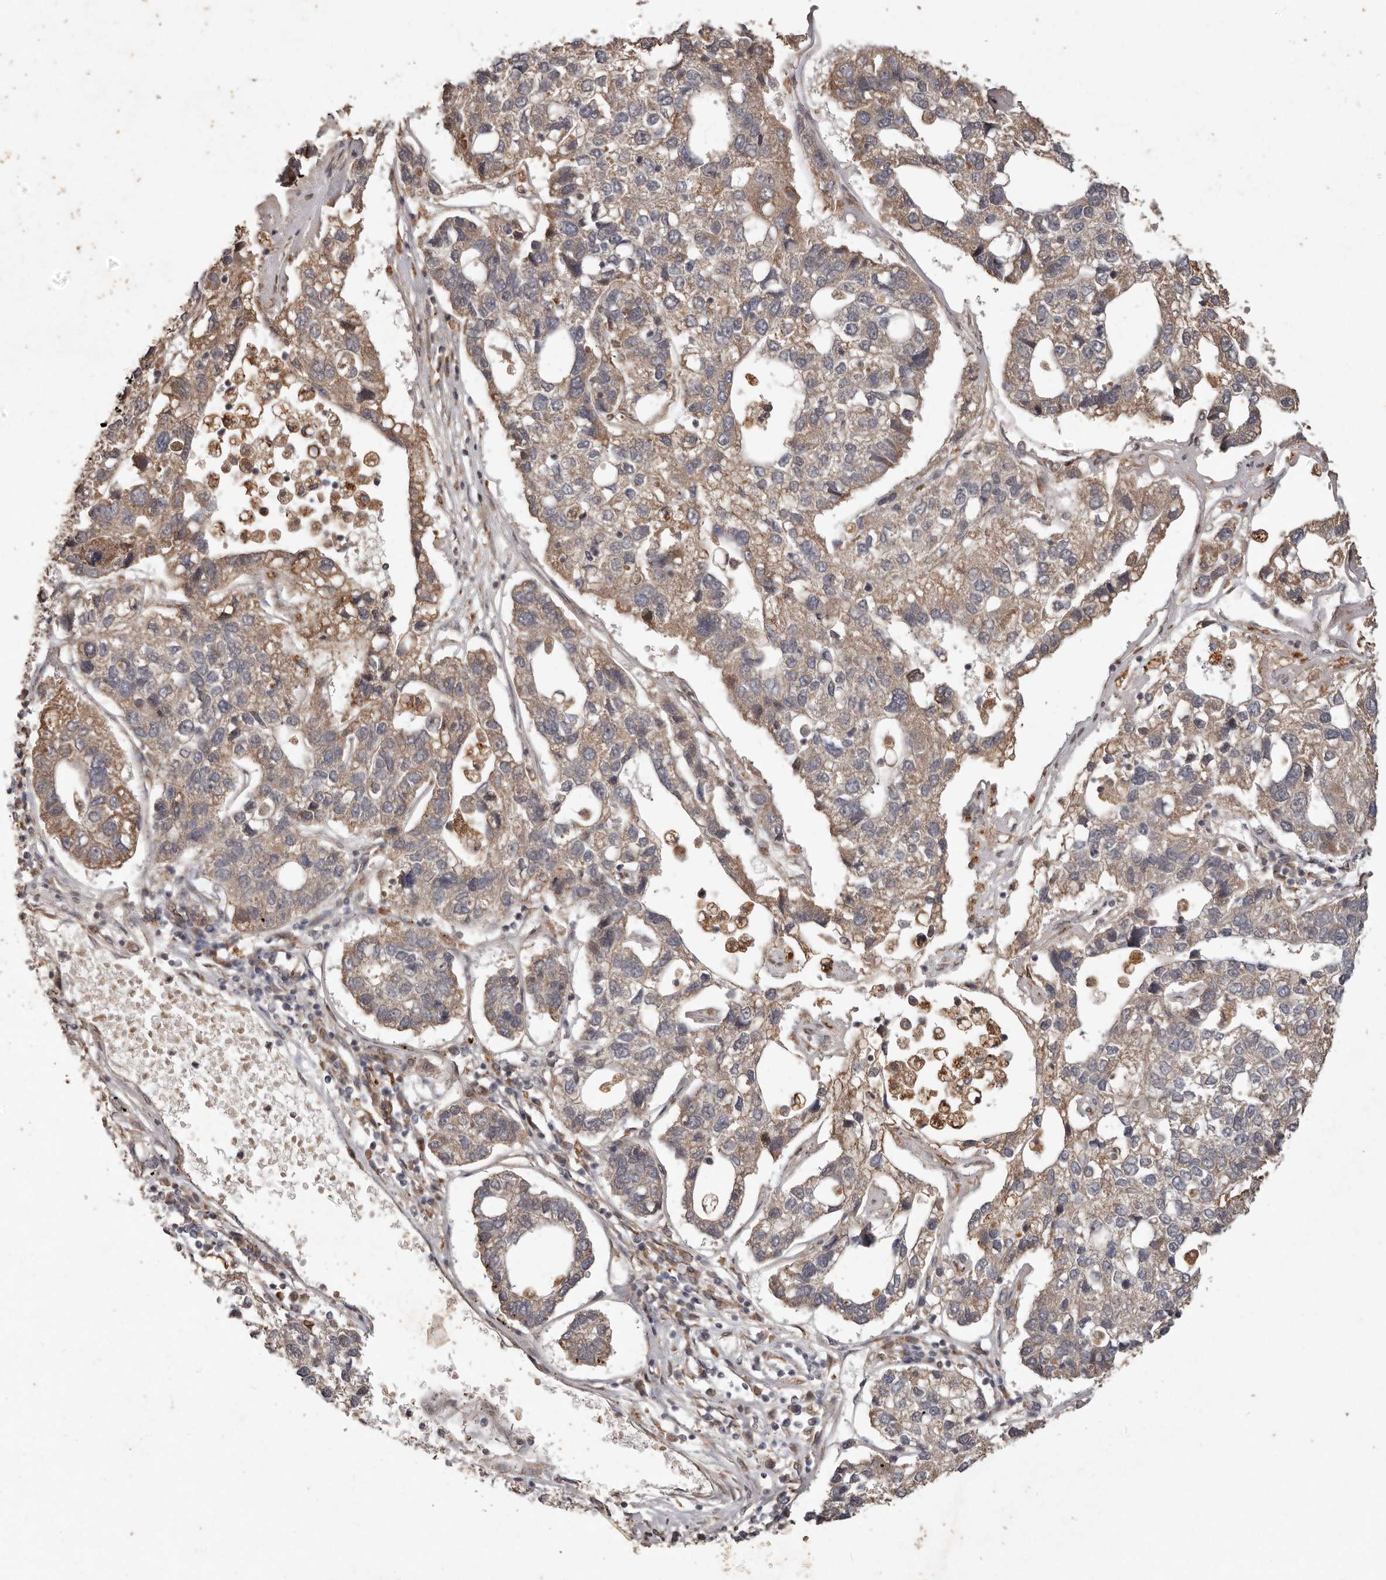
{"staining": {"intensity": "weak", "quantity": "25%-75%", "location": "cytoplasmic/membranous"}, "tissue": "pancreatic cancer", "cell_type": "Tumor cells", "image_type": "cancer", "snomed": [{"axis": "morphology", "description": "Adenocarcinoma, NOS"}, {"axis": "topography", "description": "Pancreas"}], "caption": "Pancreatic adenocarcinoma was stained to show a protein in brown. There is low levels of weak cytoplasmic/membranous staining in approximately 25%-75% of tumor cells.", "gene": "PLOD2", "patient": {"sex": "female", "age": 61}}